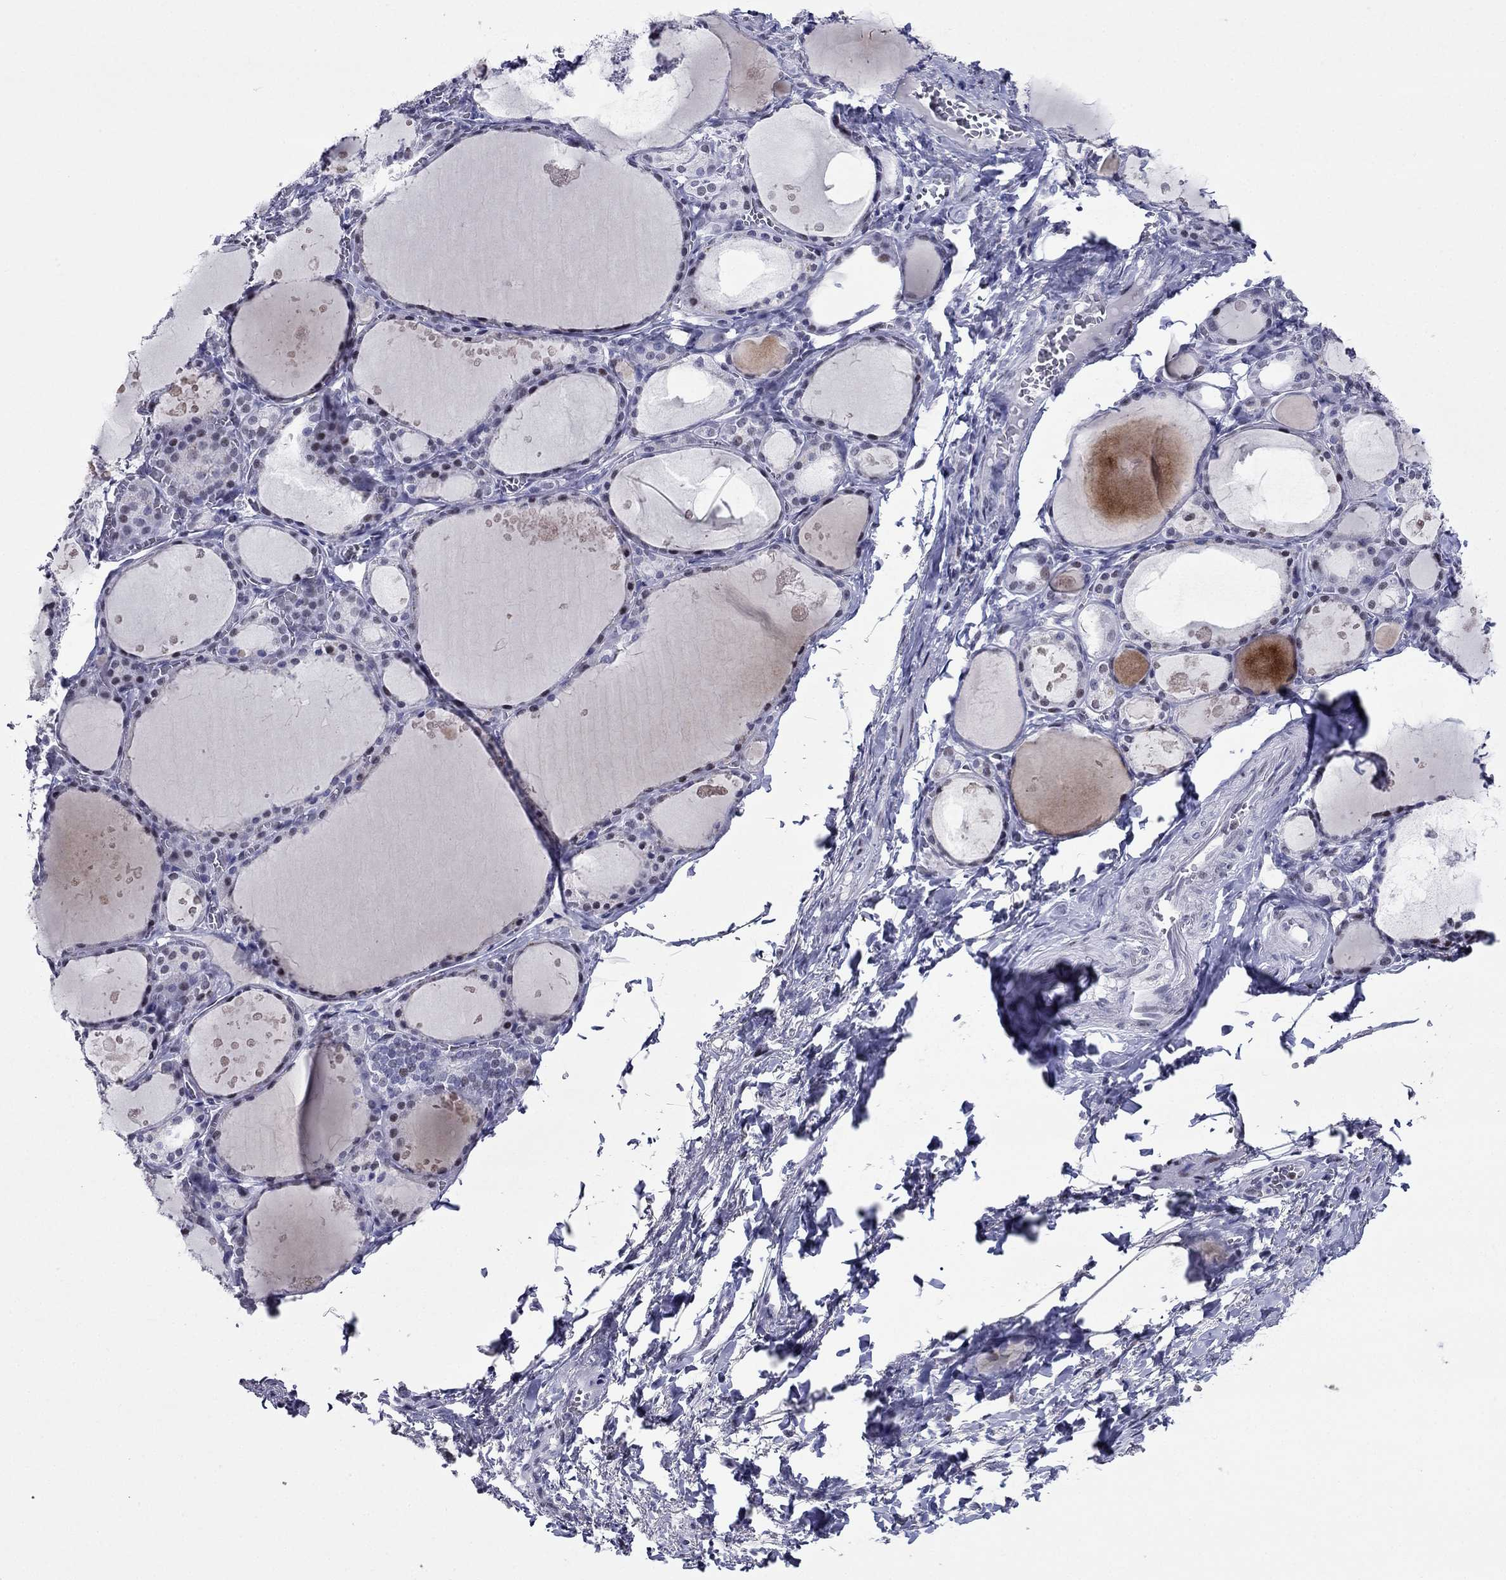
{"staining": {"intensity": "negative", "quantity": "none", "location": "none"}, "tissue": "thyroid gland", "cell_type": "Glandular cells", "image_type": "normal", "snomed": [{"axis": "morphology", "description": "Normal tissue, NOS"}, {"axis": "topography", "description": "Thyroid gland"}], "caption": "The IHC histopathology image has no significant staining in glandular cells of thyroid gland.", "gene": "PPM1G", "patient": {"sex": "male", "age": 68}}